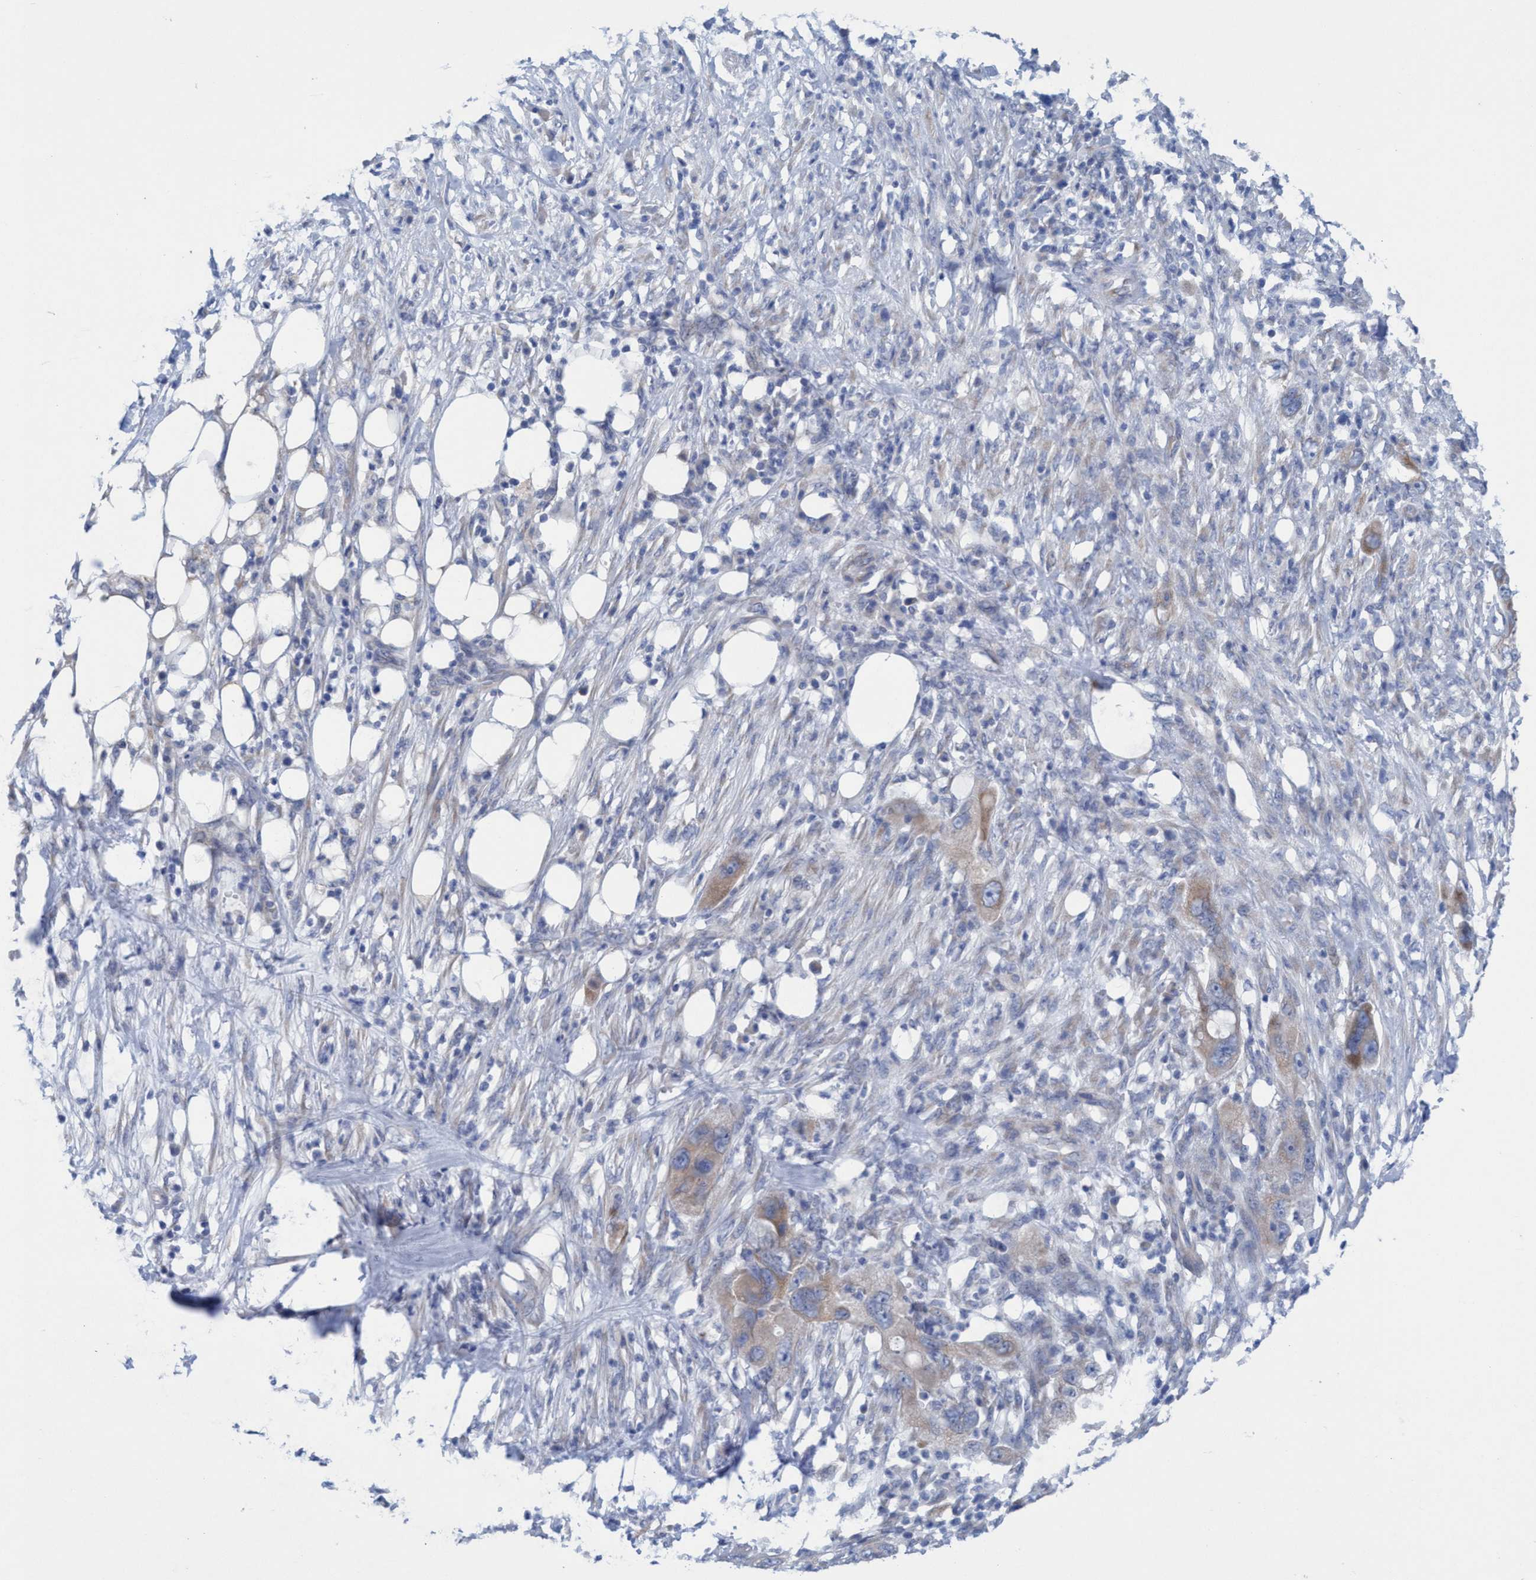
{"staining": {"intensity": "weak", "quantity": ">75%", "location": "cytoplasmic/membranous"}, "tissue": "pancreatic cancer", "cell_type": "Tumor cells", "image_type": "cancer", "snomed": [{"axis": "morphology", "description": "Adenocarcinoma, NOS"}, {"axis": "topography", "description": "Pancreas"}], "caption": "This is an image of immunohistochemistry staining of adenocarcinoma (pancreatic), which shows weak expression in the cytoplasmic/membranous of tumor cells.", "gene": "RSAD1", "patient": {"sex": "female", "age": 78}}